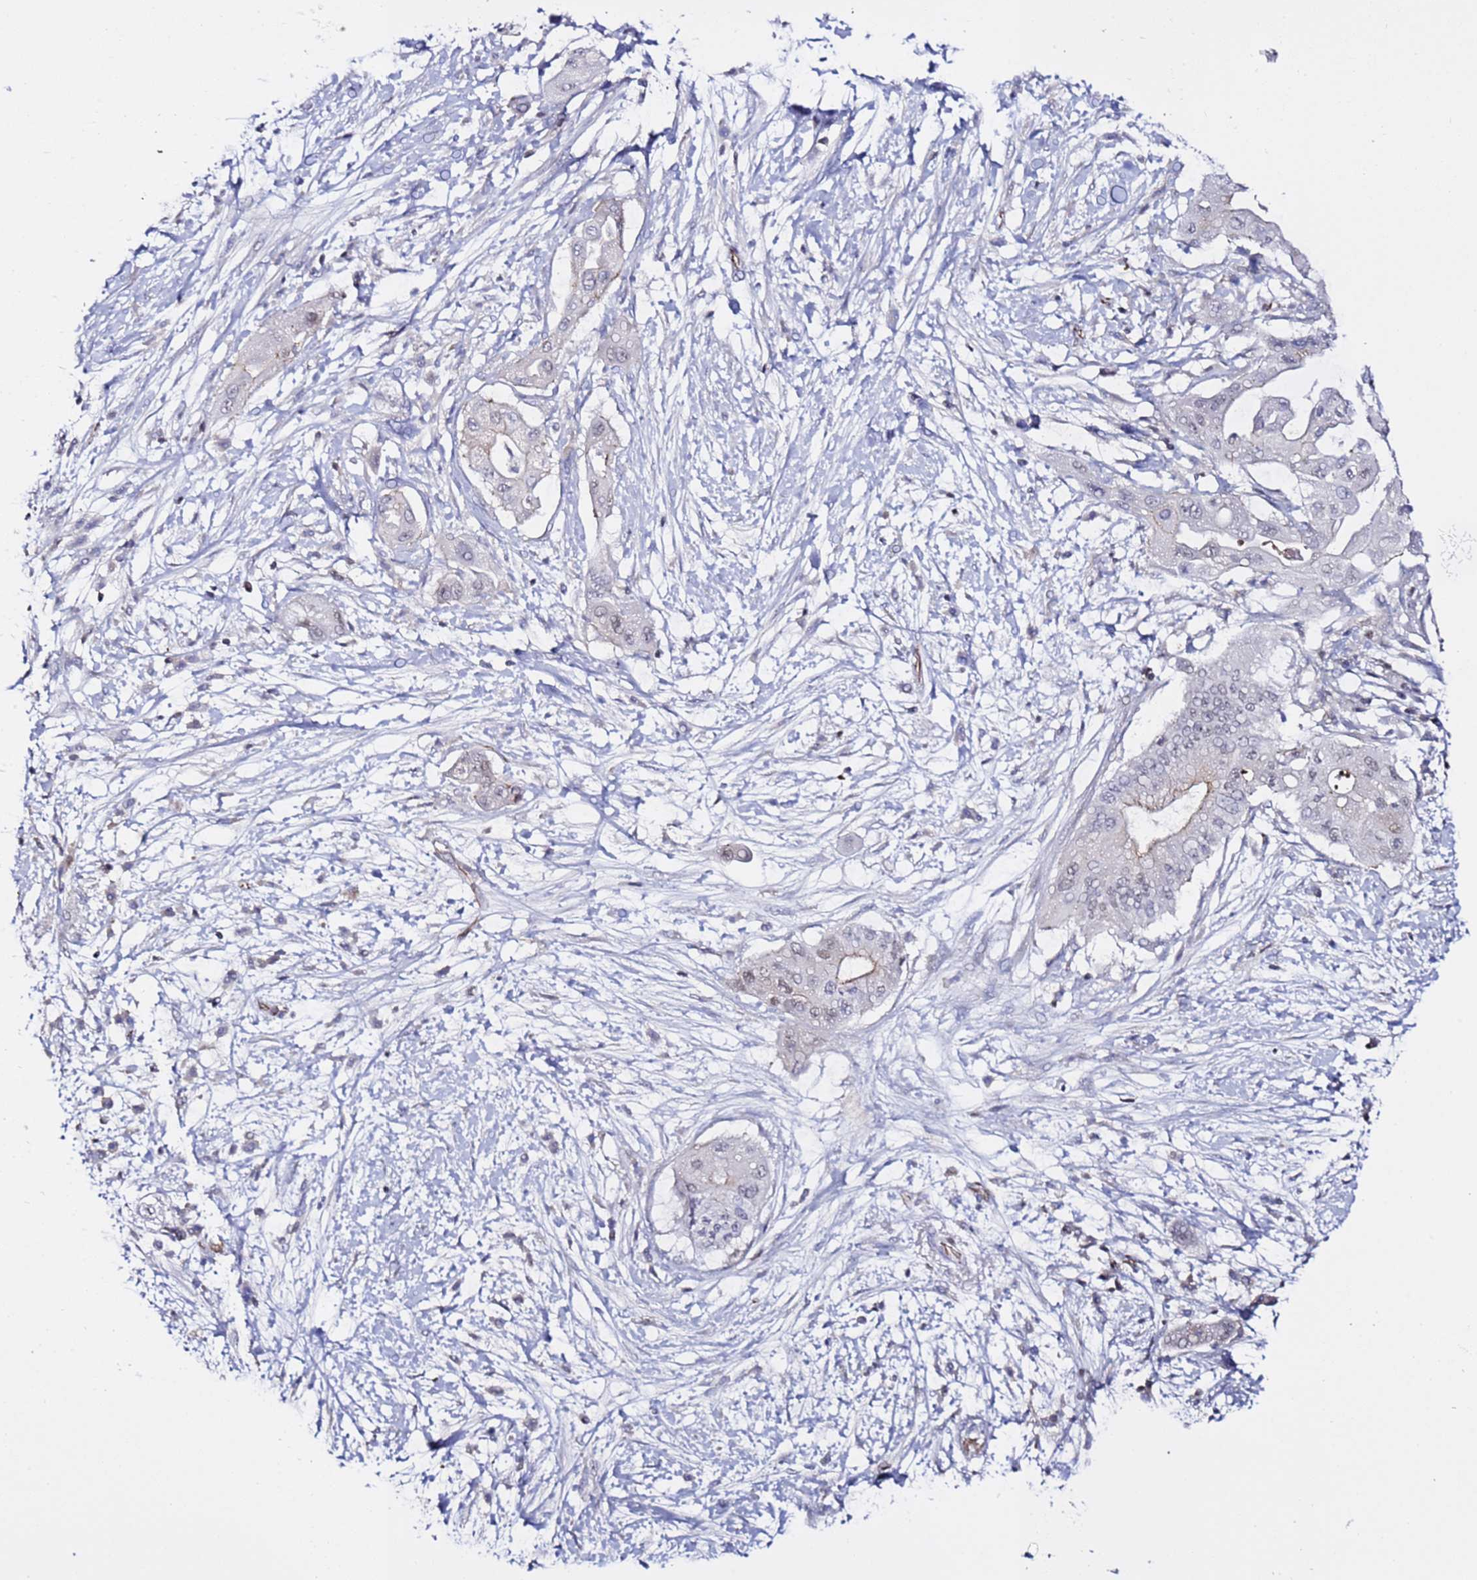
{"staining": {"intensity": "weak", "quantity": "<25%", "location": "cytoplasmic/membranous,nuclear"}, "tissue": "pancreatic cancer", "cell_type": "Tumor cells", "image_type": "cancer", "snomed": [{"axis": "morphology", "description": "Adenocarcinoma, NOS"}, {"axis": "topography", "description": "Pancreas"}], "caption": "A high-resolution photomicrograph shows IHC staining of adenocarcinoma (pancreatic), which demonstrates no significant positivity in tumor cells.", "gene": "TENM3", "patient": {"sex": "male", "age": 68}}